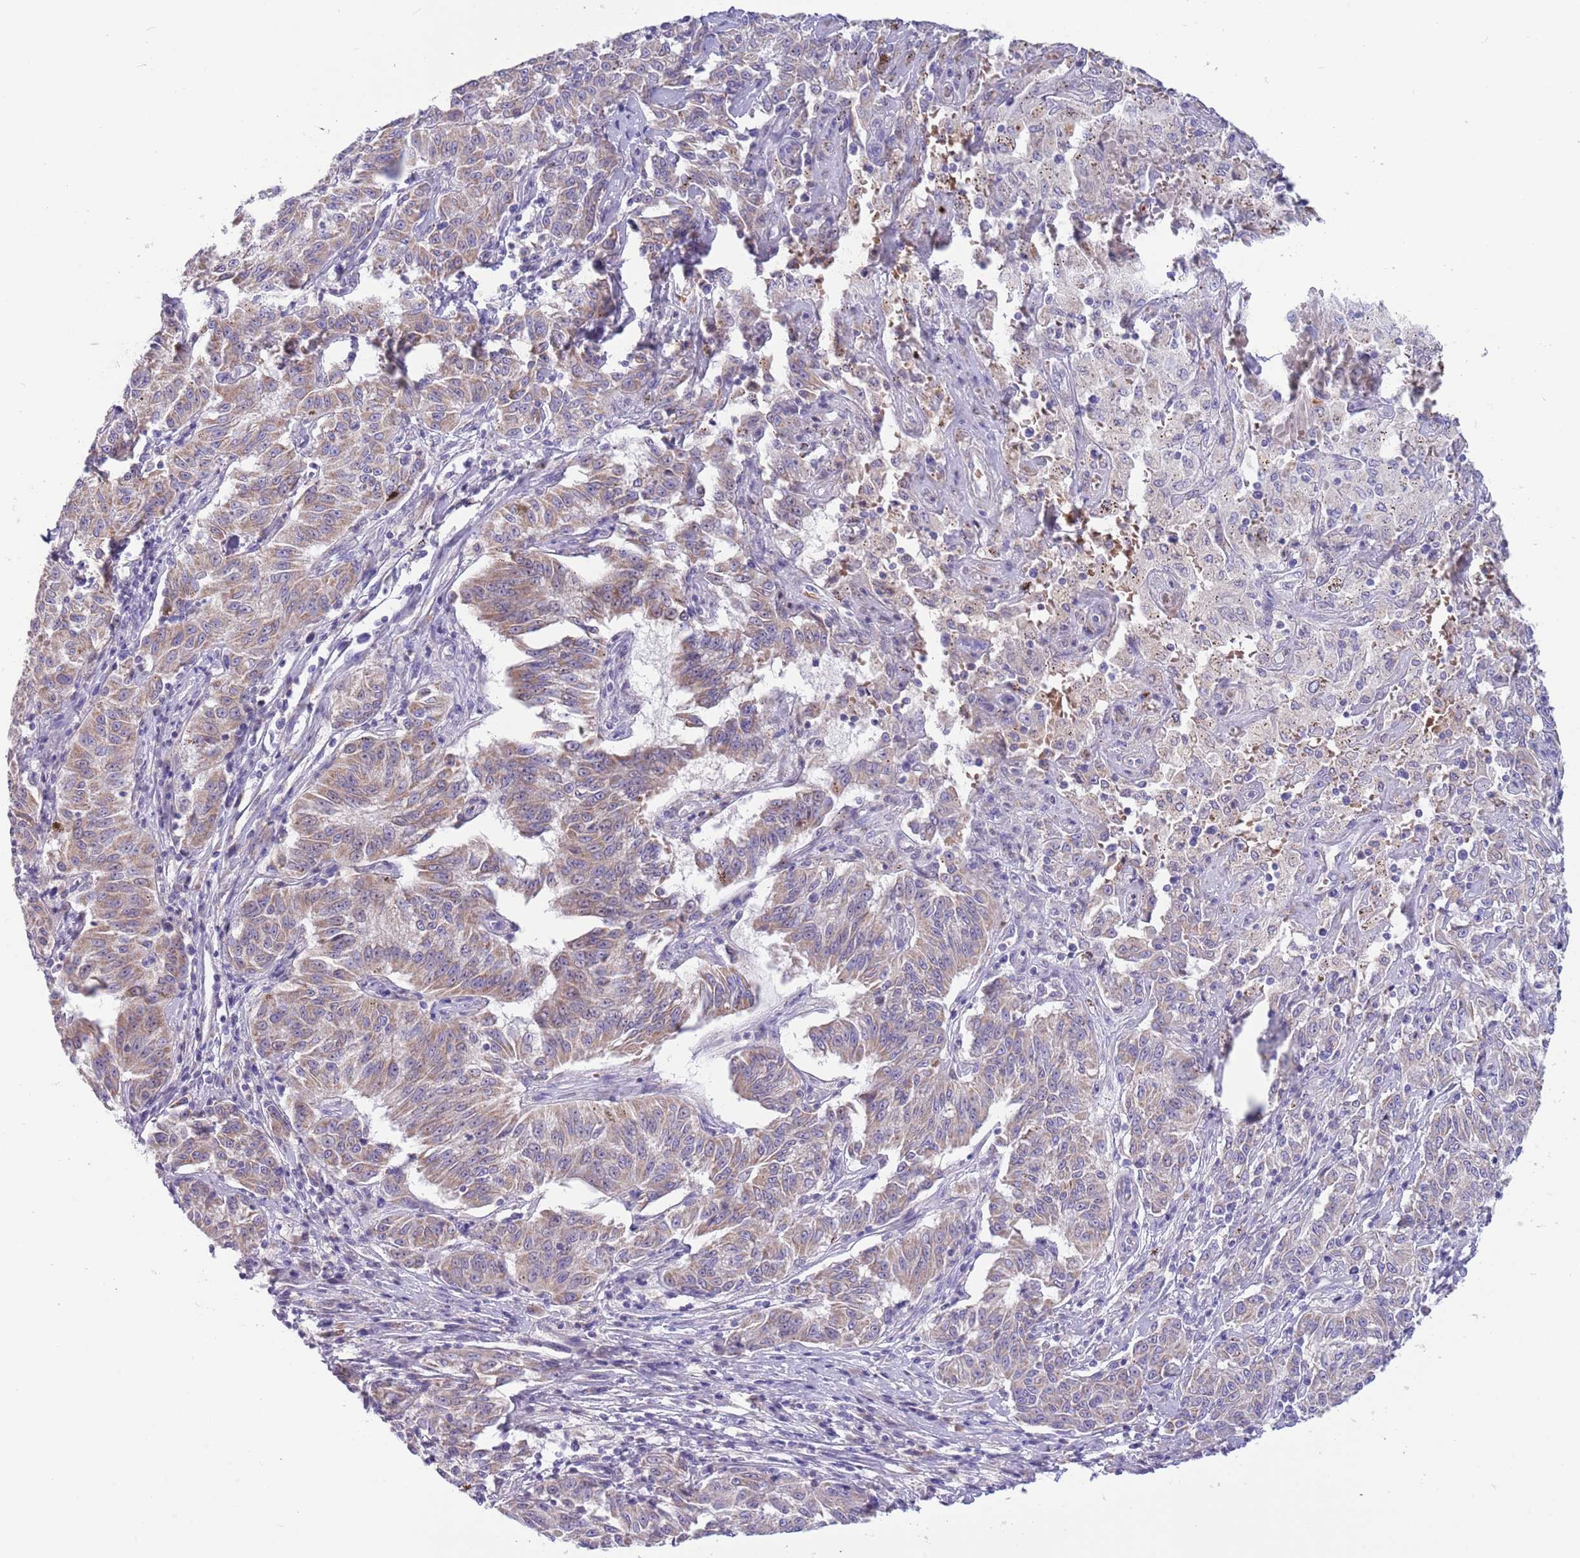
{"staining": {"intensity": "moderate", "quantity": ">75%", "location": "cytoplasmic/membranous"}, "tissue": "melanoma", "cell_type": "Tumor cells", "image_type": "cancer", "snomed": [{"axis": "morphology", "description": "Malignant melanoma, NOS"}, {"axis": "topography", "description": "Skin"}], "caption": "Protein expression analysis of melanoma exhibits moderate cytoplasmic/membranous expression in approximately >75% of tumor cells.", "gene": "DDHD1", "patient": {"sex": "female", "age": 72}}